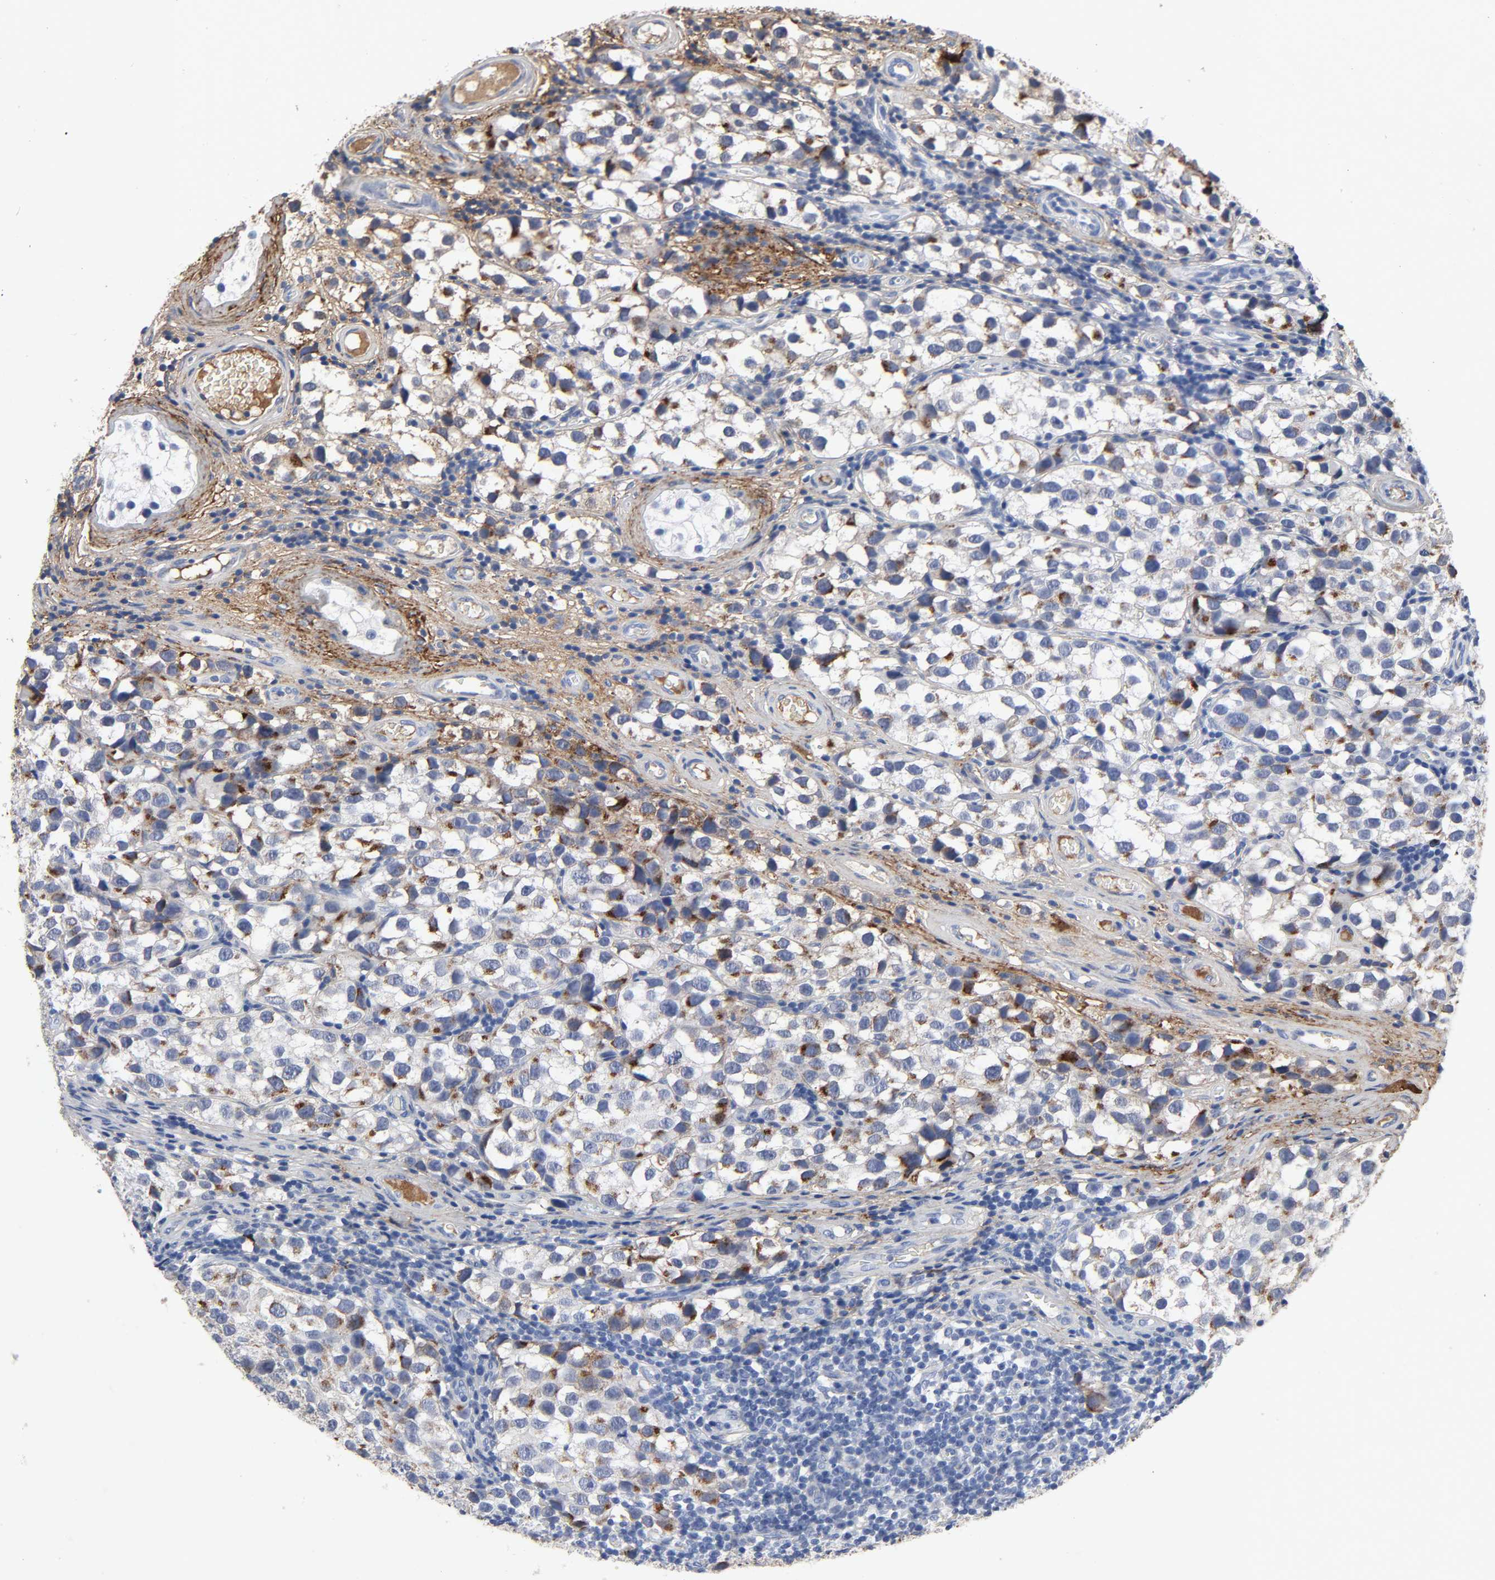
{"staining": {"intensity": "strong", "quantity": "<25%", "location": "cytoplasmic/membranous"}, "tissue": "testis cancer", "cell_type": "Tumor cells", "image_type": "cancer", "snomed": [{"axis": "morphology", "description": "Seminoma, NOS"}, {"axis": "topography", "description": "Testis"}], "caption": "Seminoma (testis) was stained to show a protein in brown. There is medium levels of strong cytoplasmic/membranous staining in about <25% of tumor cells. The protein is stained brown, and the nuclei are stained in blue (DAB IHC with brightfield microscopy, high magnification).", "gene": "FBLN1", "patient": {"sex": "male", "age": 39}}